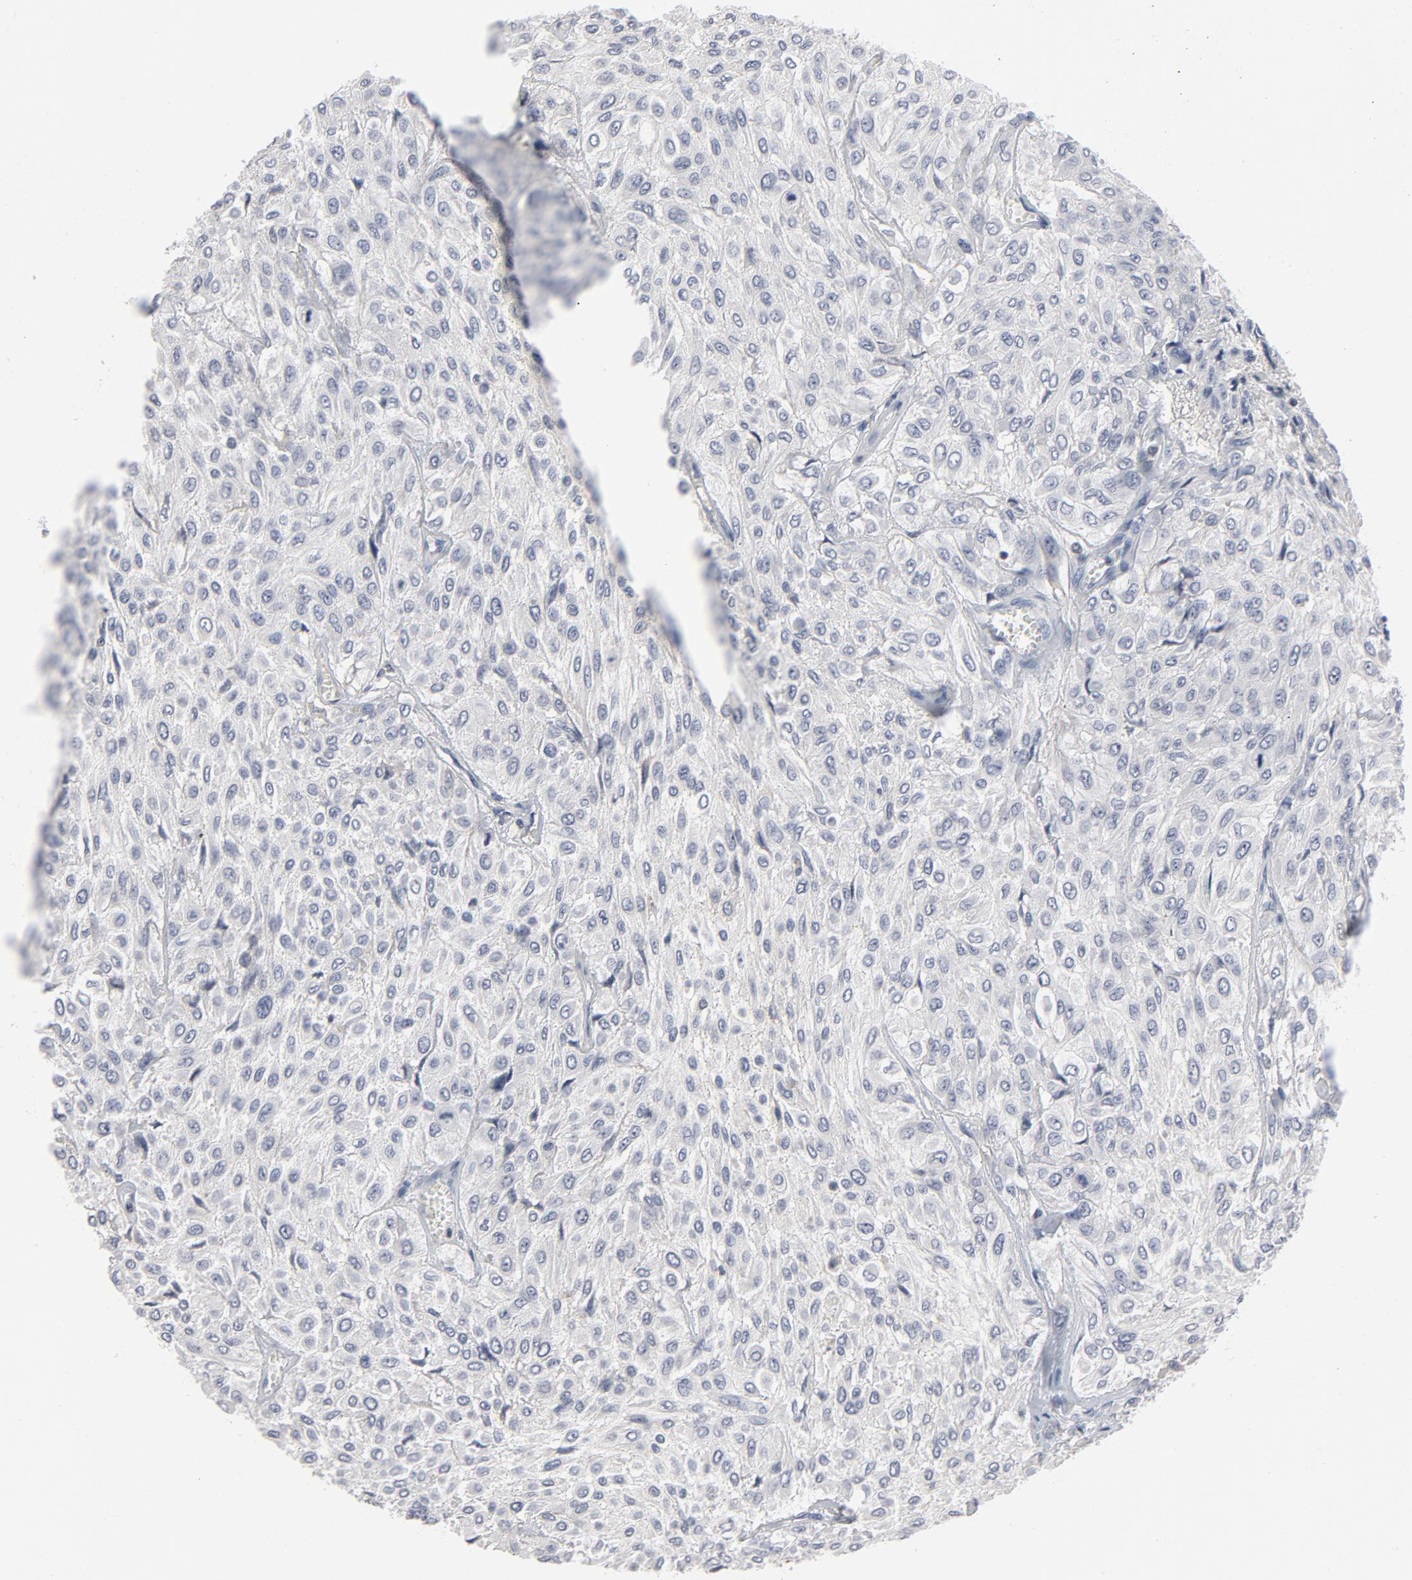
{"staining": {"intensity": "negative", "quantity": "none", "location": "none"}, "tissue": "urothelial cancer", "cell_type": "Tumor cells", "image_type": "cancer", "snomed": [{"axis": "morphology", "description": "Urothelial carcinoma, High grade"}, {"axis": "topography", "description": "Urinary bladder"}], "caption": "A histopathology image of human urothelial carcinoma (high-grade) is negative for staining in tumor cells. (Stains: DAB (3,3'-diaminobenzidine) IHC with hematoxylin counter stain, Microscopy: brightfield microscopy at high magnification).", "gene": "TCL1A", "patient": {"sex": "male", "age": 57}}